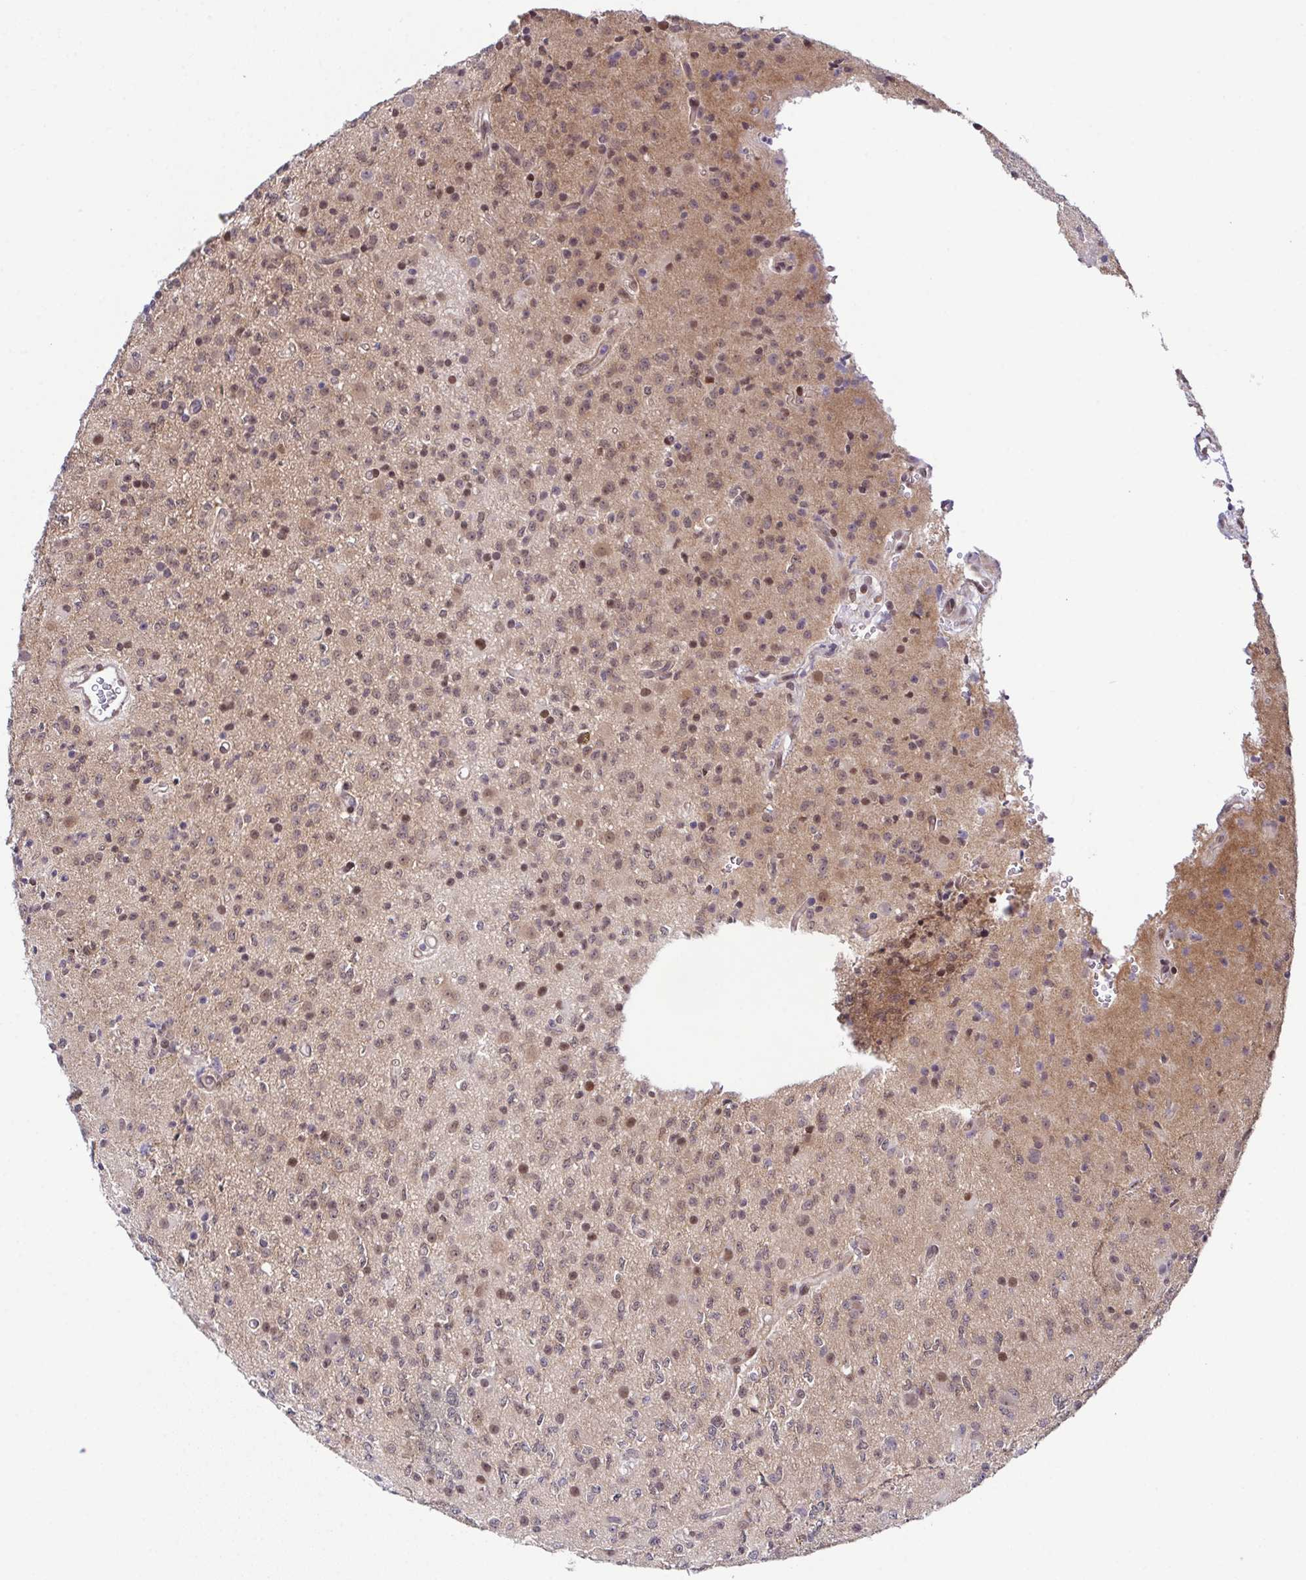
{"staining": {"intensity": "weak", "quantity": "25%-75%", "location": "nuclear"}, "tissue": "glioma", "cell_type": "Tumor cells", "image_type": "cancer", "snomed": [{"axis": "morphology", "description": "Glioma, malignant, High grade"}, {"axis": "topography", "description": "Brain"}], "caption": "Human glioma stained with a brown dye shows weak nuclear positive positivity in about 25%-75% of tumor cells.", "gene": "DNAJB1", "patient": {"sex": "male", "age": 36}}